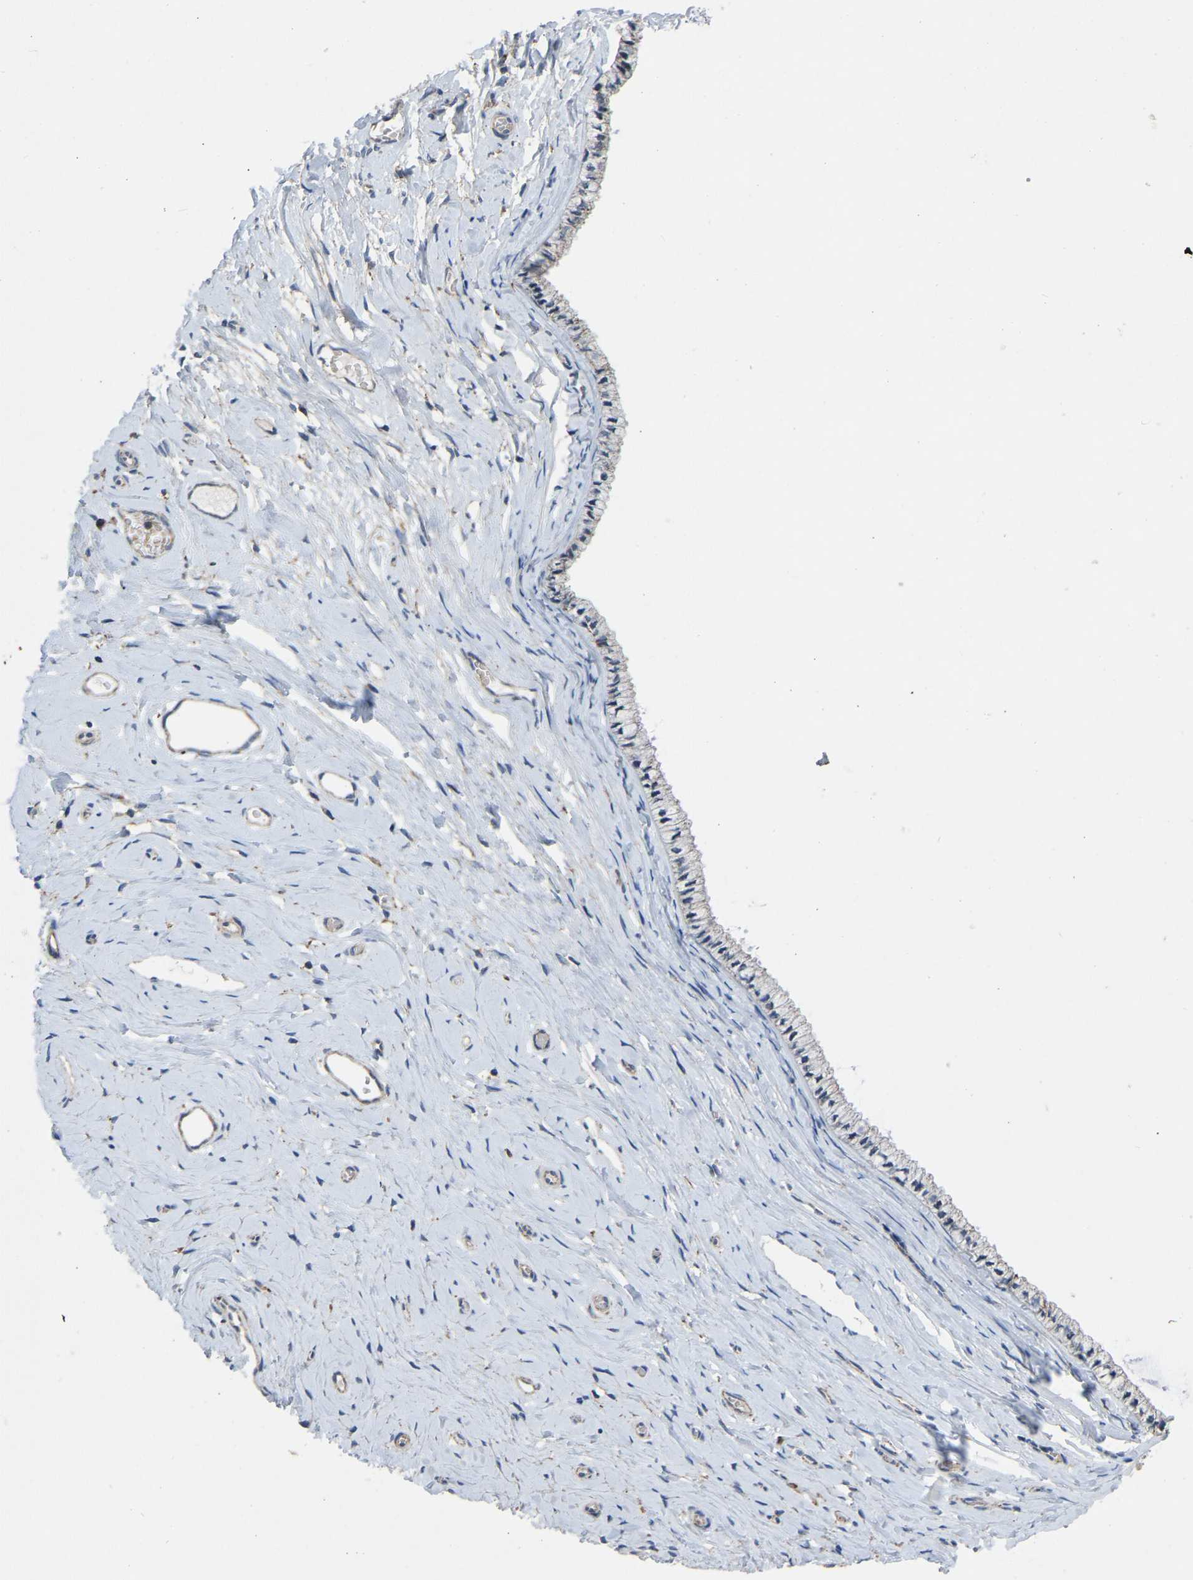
{"staining": {"intensity": "negative", "quantity": "none", "location": "none"}, "tissue": "cervix", "cell_type": "Glandular cells", "image_type": "normal", "snomed": [{"axis": "morphology", "description": "Normal tissue, NOS"}, {"axis": "topography", "description": "Cervix"}], "caption": "Cervix stained for a protein using IHC reveals no expression glandular cells.", "gene": "BCL10", "patient": {"sex": "female", "age": 39}}